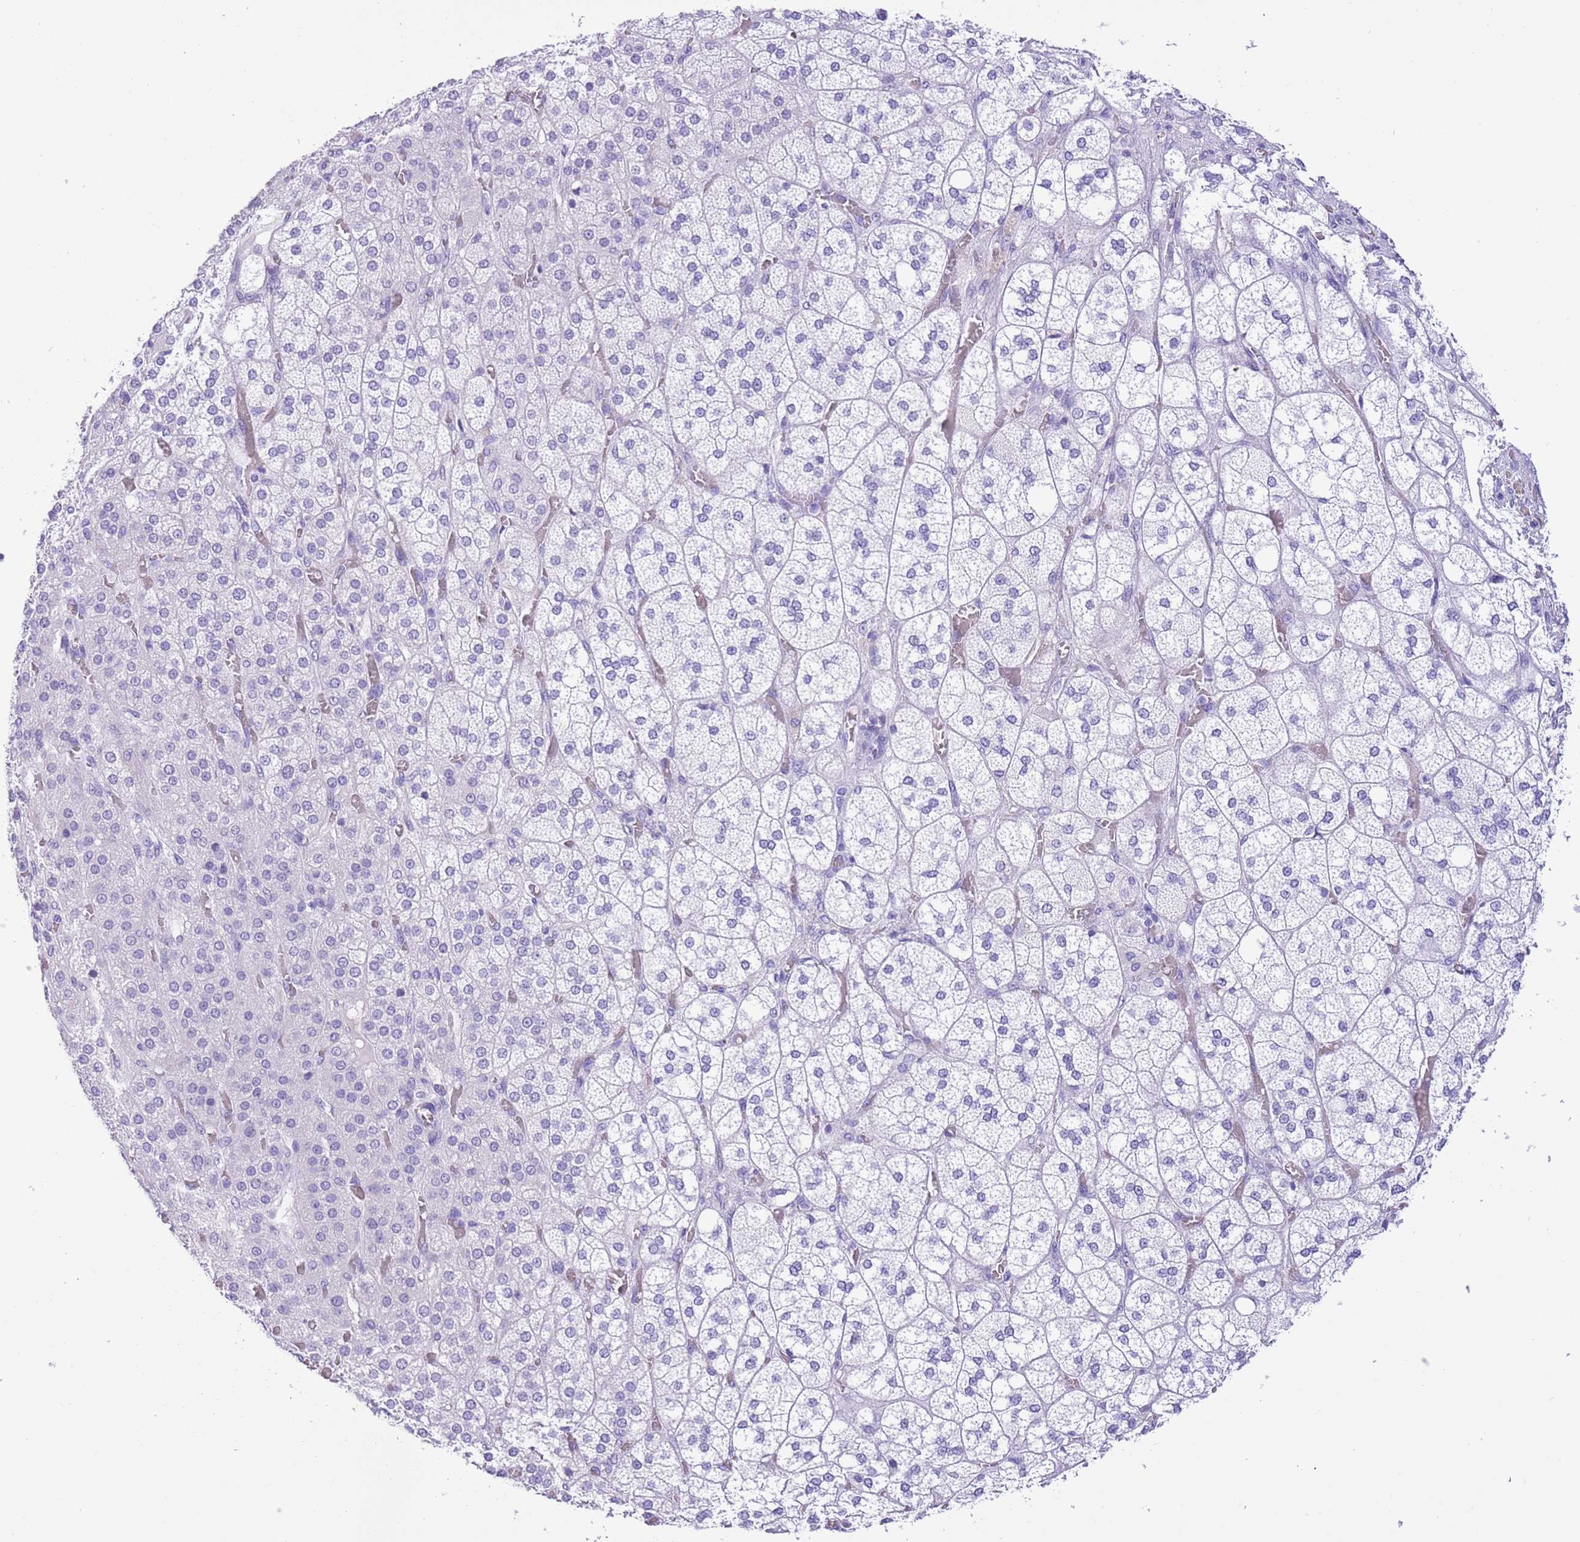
{"staining": {"intensity": "negative", "quantity": "none", "location": "none"}, "tissue": "adrenal gland", "cell_type": "Glandular cells", "image_type": "normal", "snomed": [{"axis": "morphology", "description": "Normal tissue, NOS"}, {"axis": "topography", "description": "Adrenal gland"}], "caption": "Immunohistochemistry (IHC) of benign human adrenal gland shows no expression in glandular cells.", "gene": "TBC1D10B", "patient": {"sex": "male", "age": 61}}